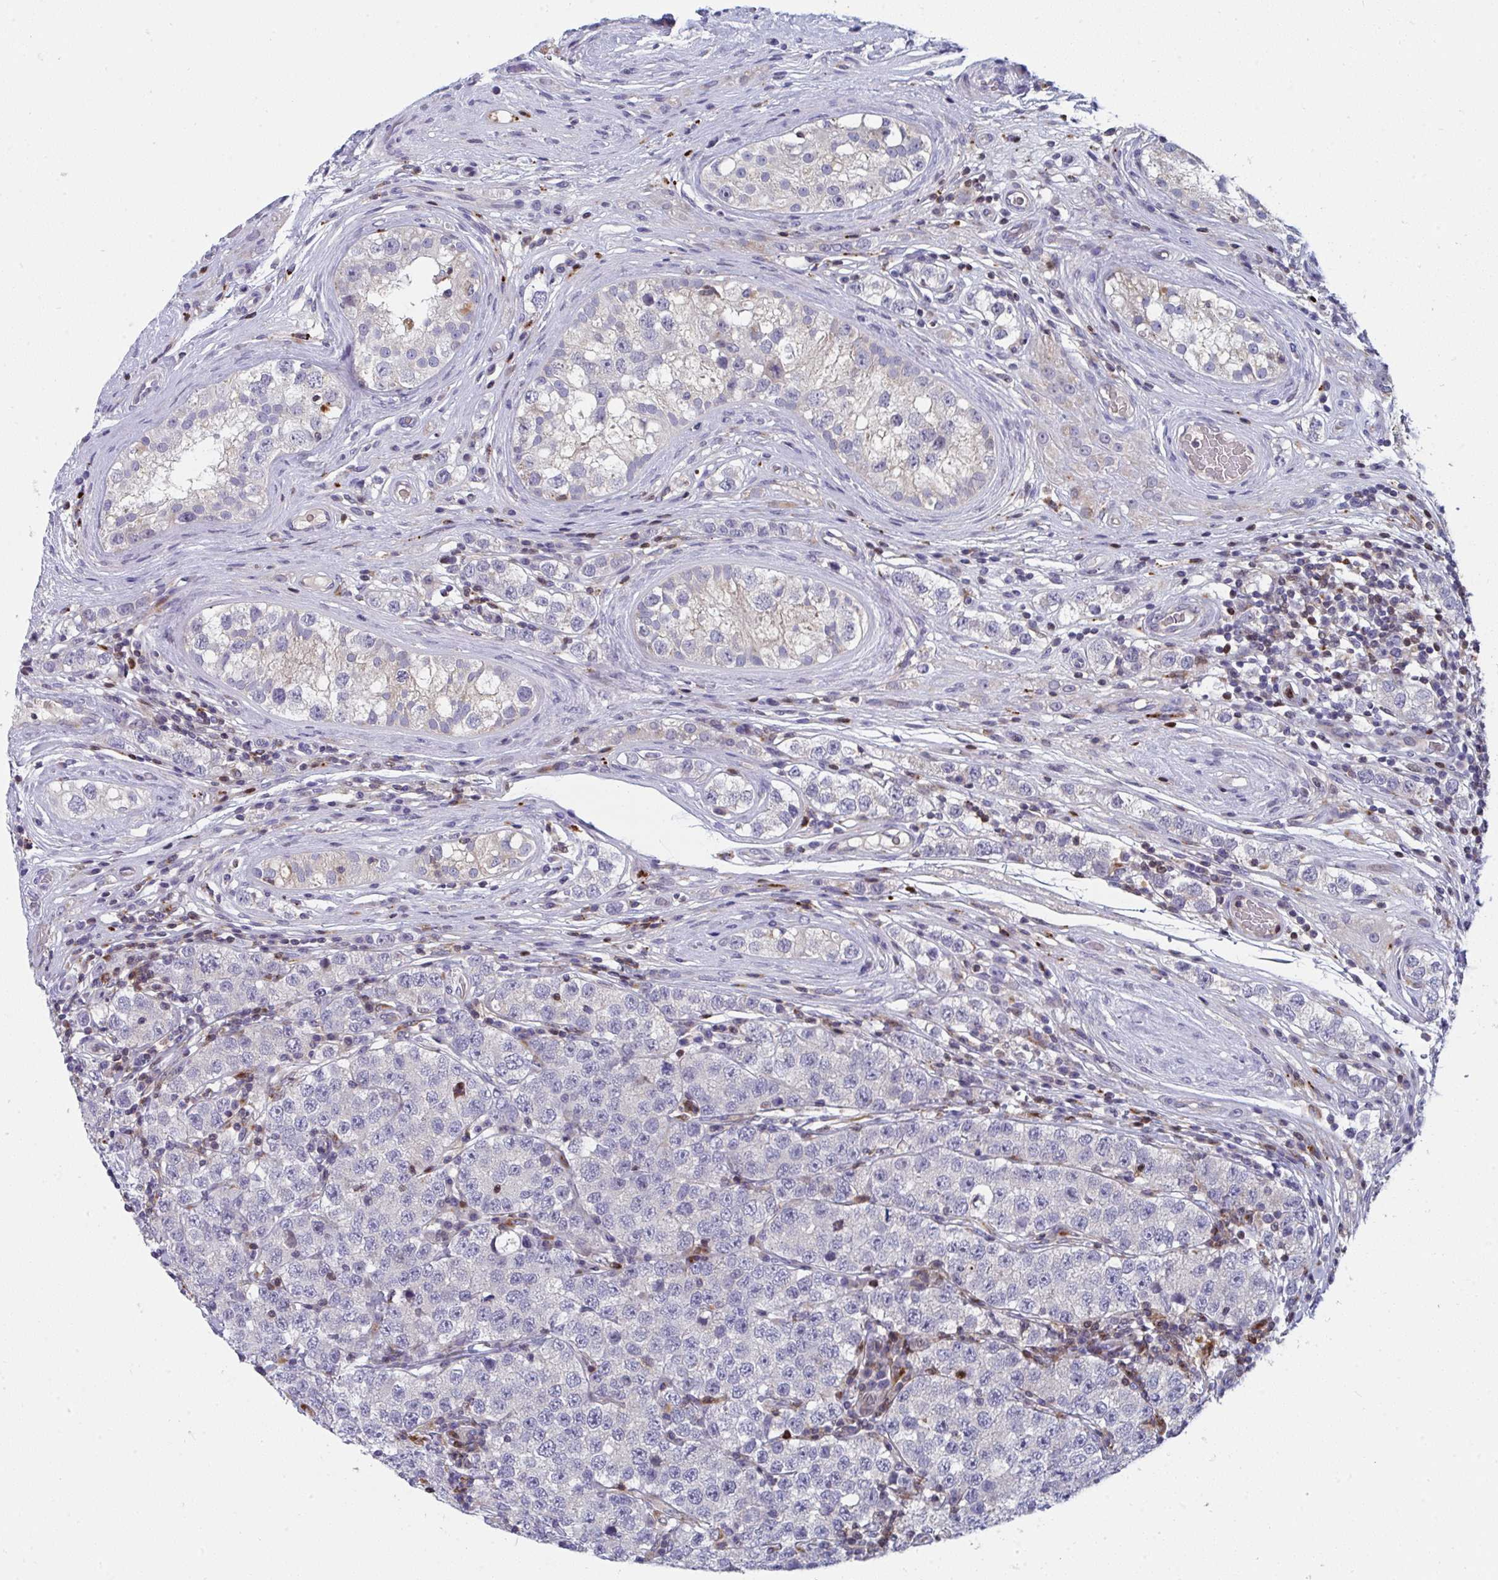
{"staining": {"intensity": "negative", "quantity": "none", "location": "none"}, "tissue": "testis cancer", "cell_type": "Tumor cells", "image_type": "cancer", "snomed": [{"axis": "morphology", "description": "Seminoma, NOS"}, {"axis": "topography", "description": "Testis"}], "caption": "An image of testis seminoma stained for a protein shows no brown staining in tumor cells.", "gene": "AOC2", "patient": {"sex": "male", "age": 34}}